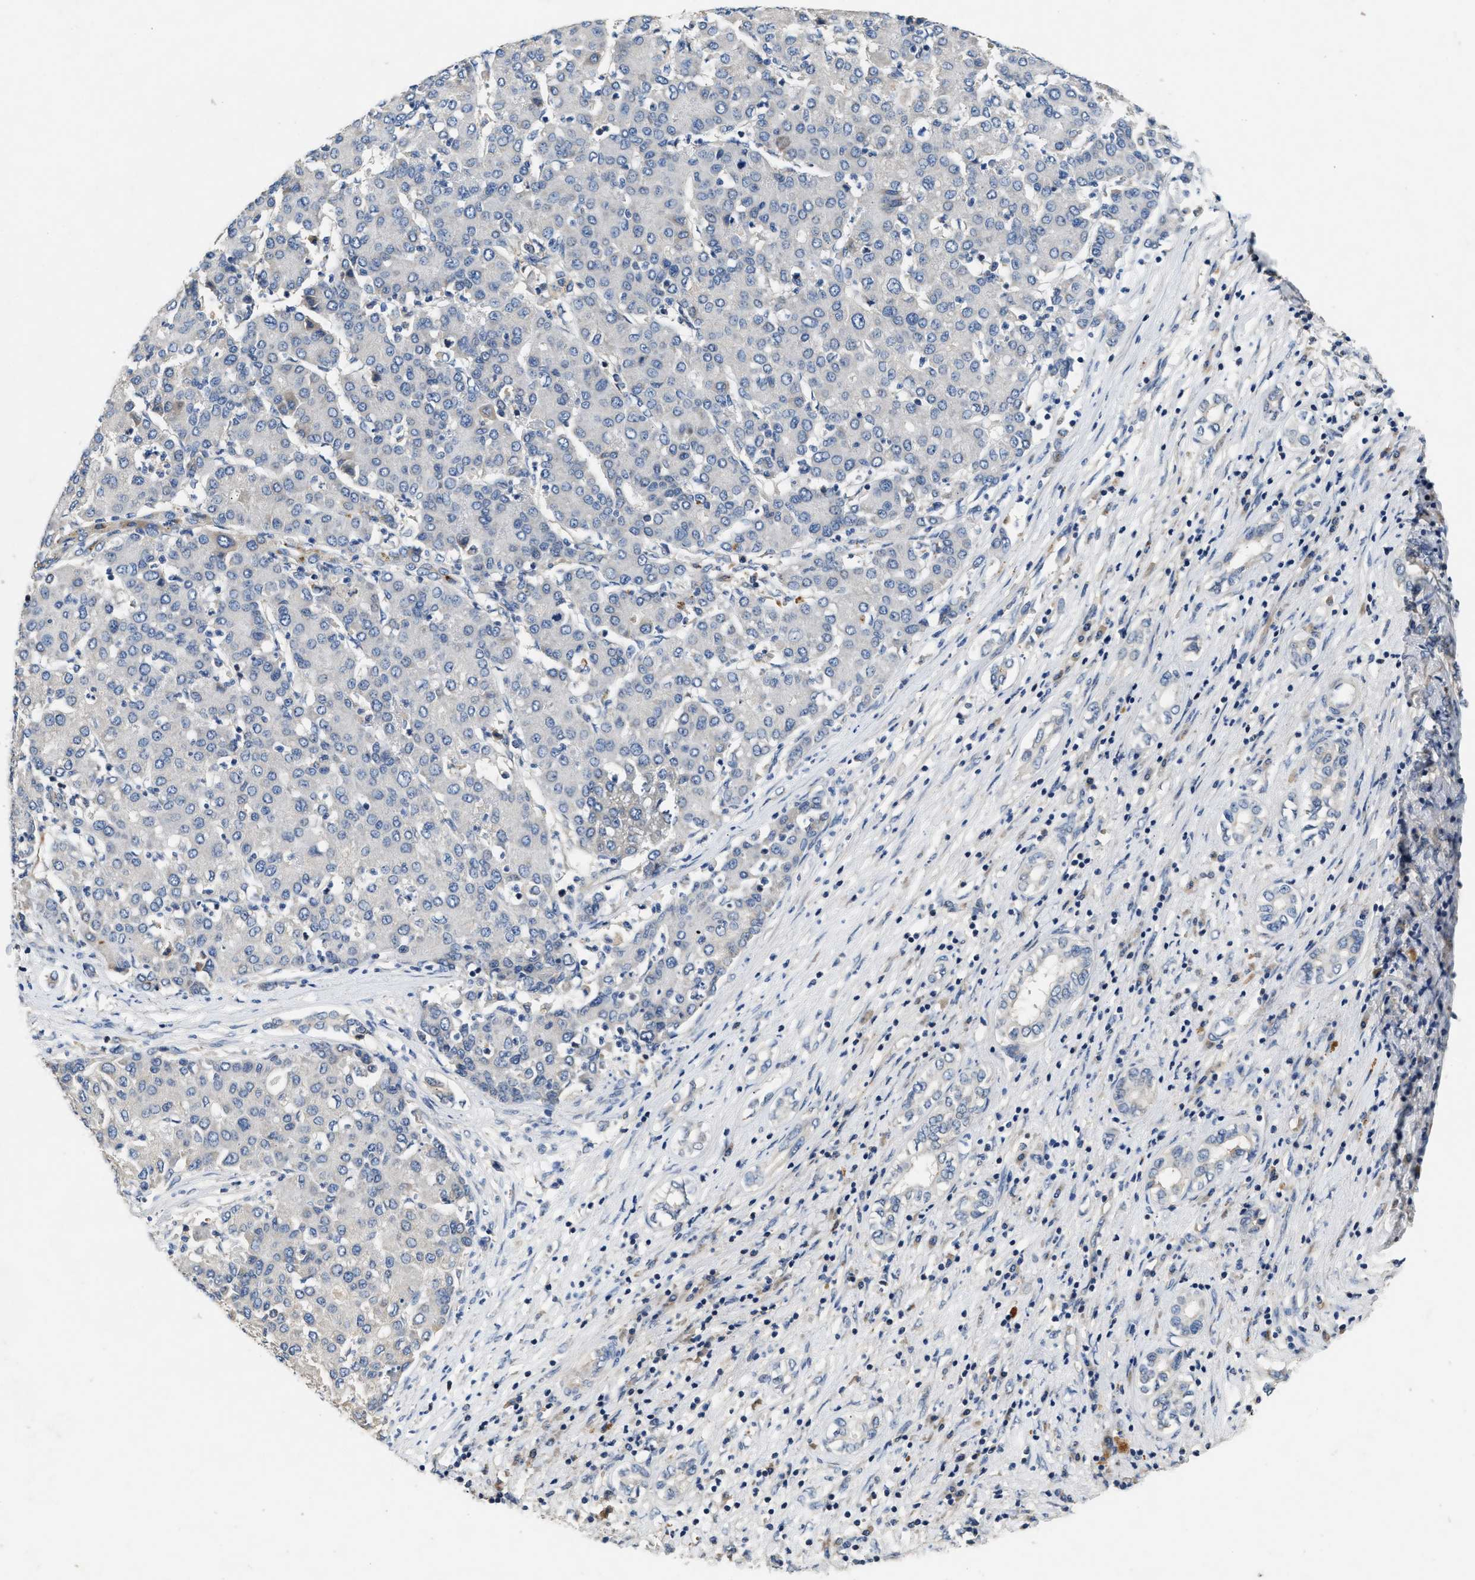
{"staining": {"intensity": "negative", "quantity": "none", "location": "none"}, "tissue": "liver cancer", "cell_type": "Tumor cells", "image_type": "cancer", "snomed": [{"axis": "morphology", "description": "Carcinoma, Hepatocellular, NOS"}, {"axis": "topography", "description": "Liver"}], "caption": "Hepatocellular carcinoma (liver) was stained to show a protein in brown. There is no significant expression in tumor cells. (Immunohistochemistry, brightfield microscopy, high magnification).", "gene": "IL17RC", "patient": {"sex": "male", "age": 65}}